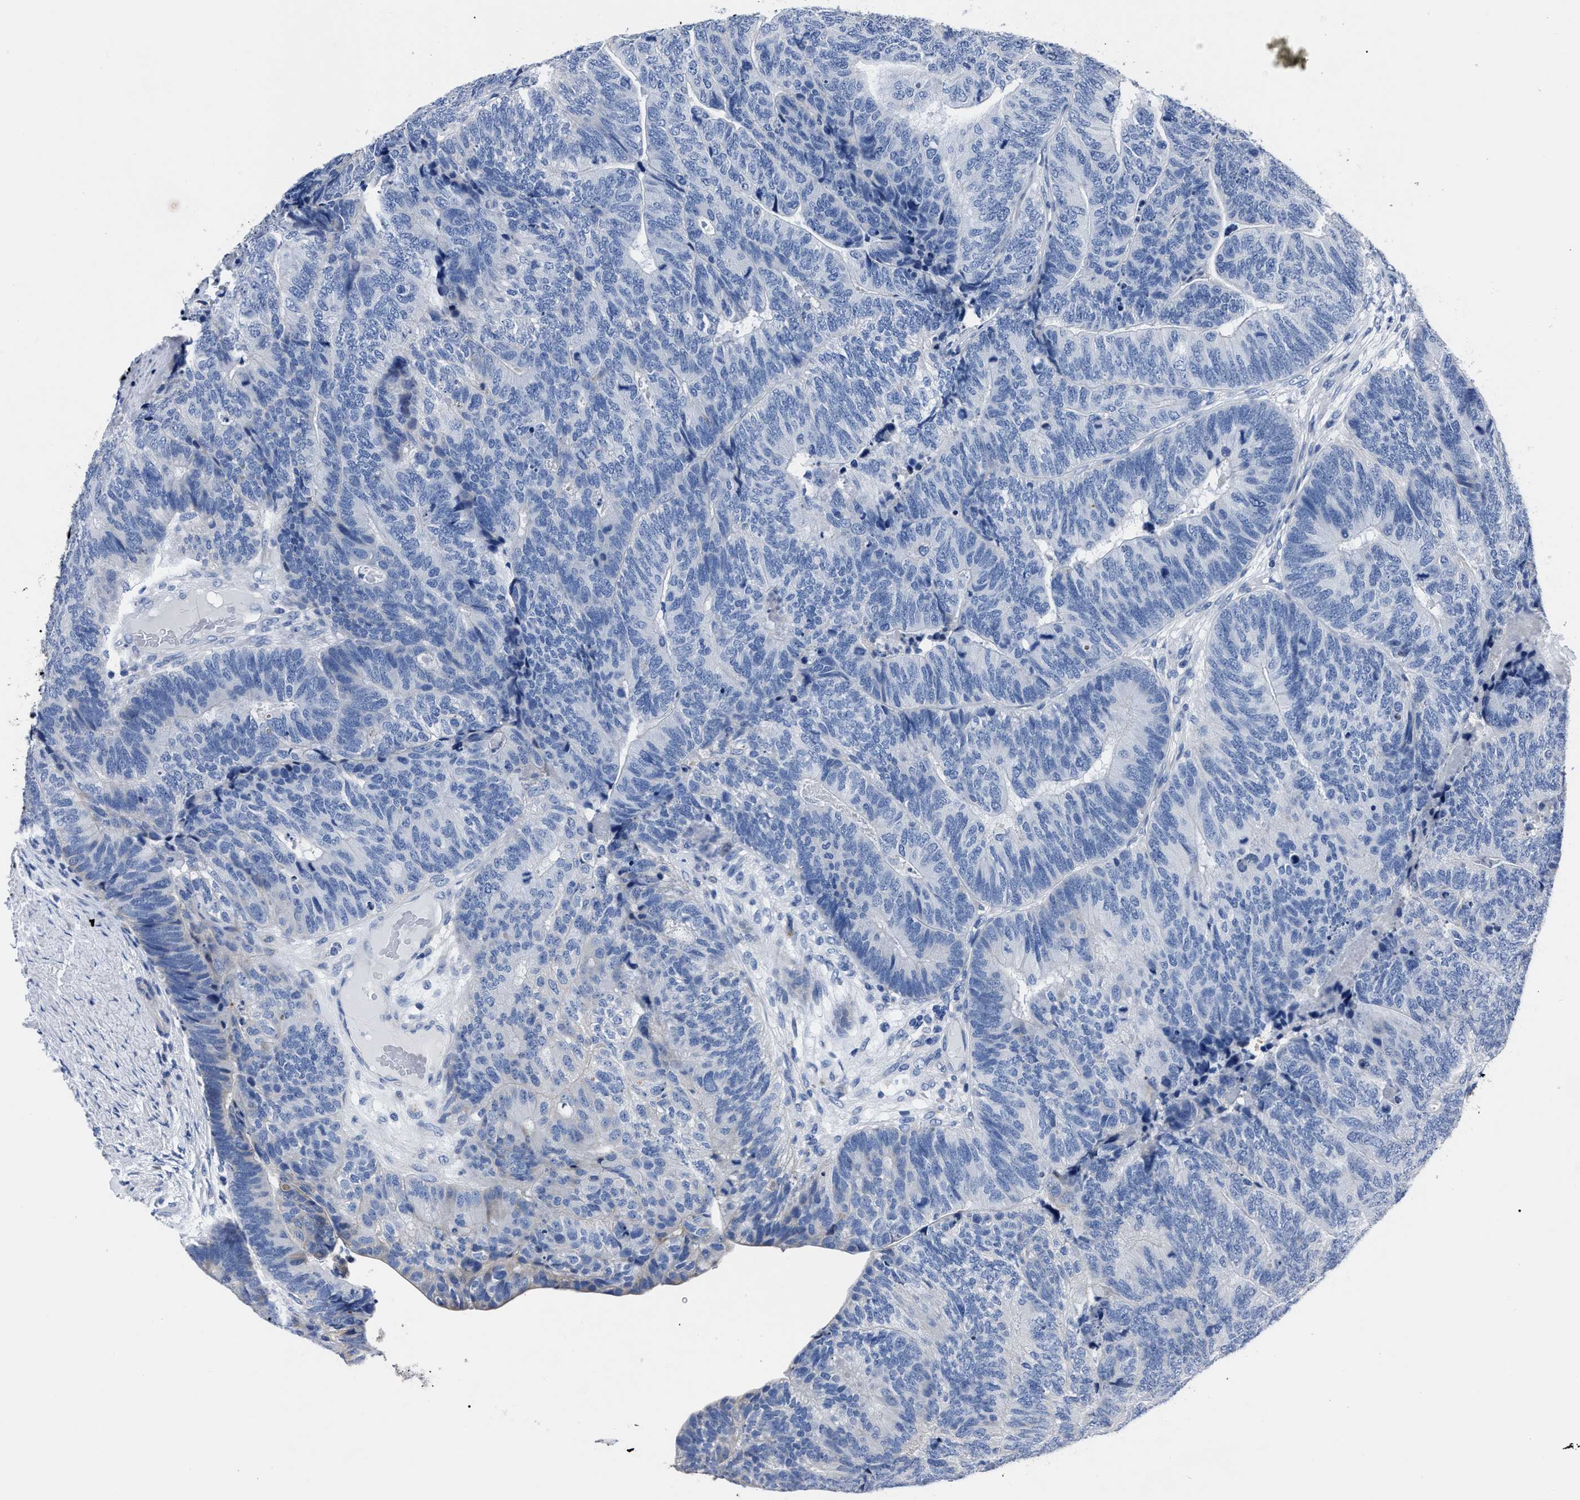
{"staining": {"intensity": "negative", "quantity": "none", "location": "none"}, "tissue": "colorectal cancer", "cell_type": "Tumor cells", "image_type": "cancer", "snomed": [{"axis": "morphology", "description": "Normal tissue, NOS"}, {"axis": "morphology", "description": "Adenocarcinoma, NOS"}, {"axis": "topography", "description": "Rectum"}], "caption": "DAB (3,3'-diaminobenzidine) immunohistochemical staining of human adenocarcinoma (colorectal) displays no significant expression in tumor cells. (Brightfield microscopy of DAB (3,3'-diaminobenzidine) immunohistochemistry at high magnification).", "gene": "MOV10L1", "patient": {"sex": "female", "age": 66}}